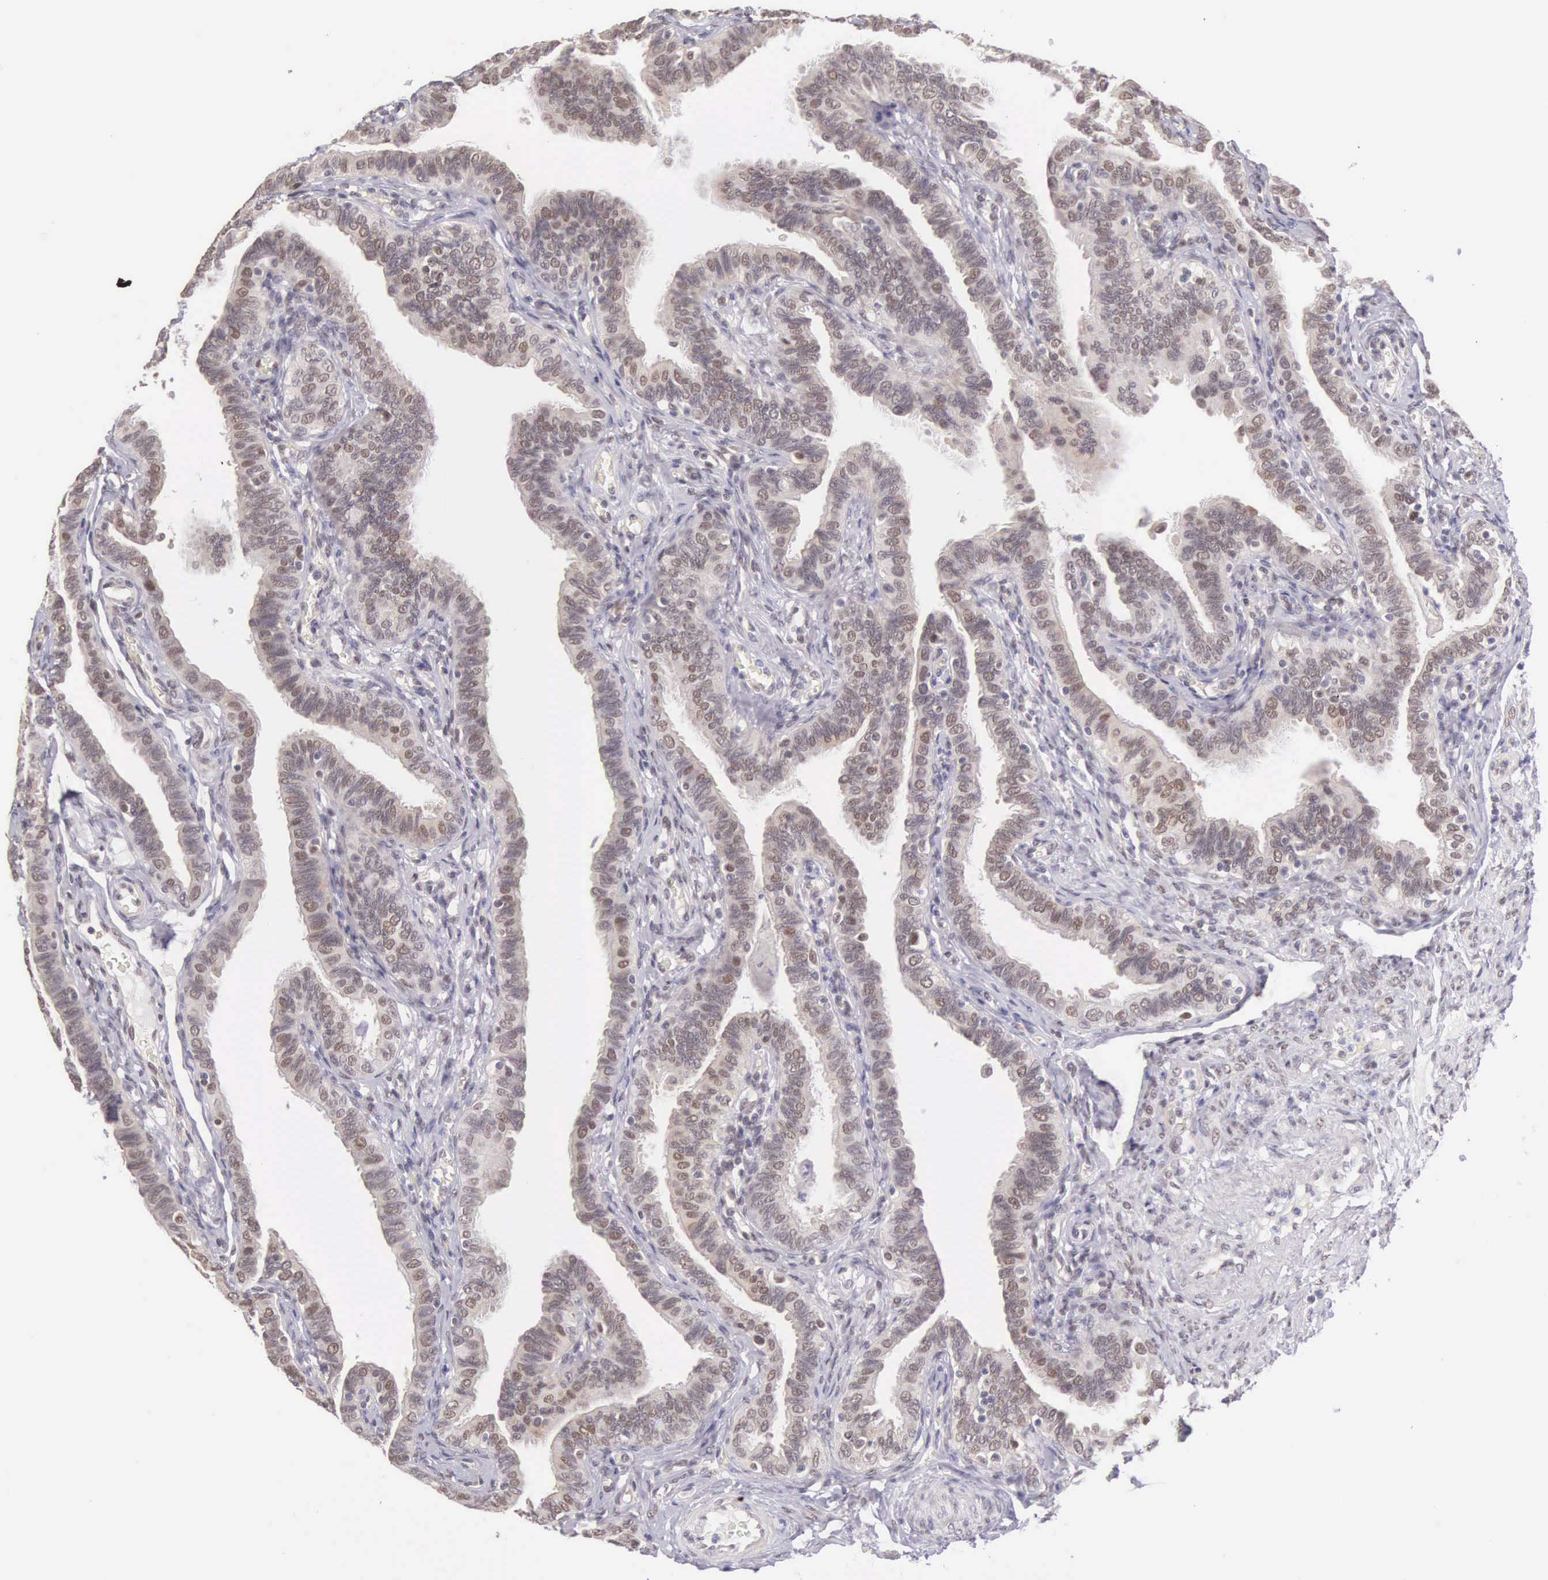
{"staining": {"intensity": "moderate", "quantity": ">75%", "location": "nuclear"}, "tissue": "fallopian tube", "cell_type": "Glandular cells", "image_type": "normal", "snomed": [{"axis": "morphology", "description": "Normal tissue, NOS"}, {"axis": "topography", "description": "Fallopian tube"}], "caption": "Immunohistochemistry micrograph of benign fallopian tube: human fallopian tube stained using immunohistochemistry reveals medium levels of moderate protein expression localized specifically in the nuclear of glandular cells, appearing as a nuclear brown color.", "gene": "CCDC117", "patient": {"sex": "female", "age": 38}}